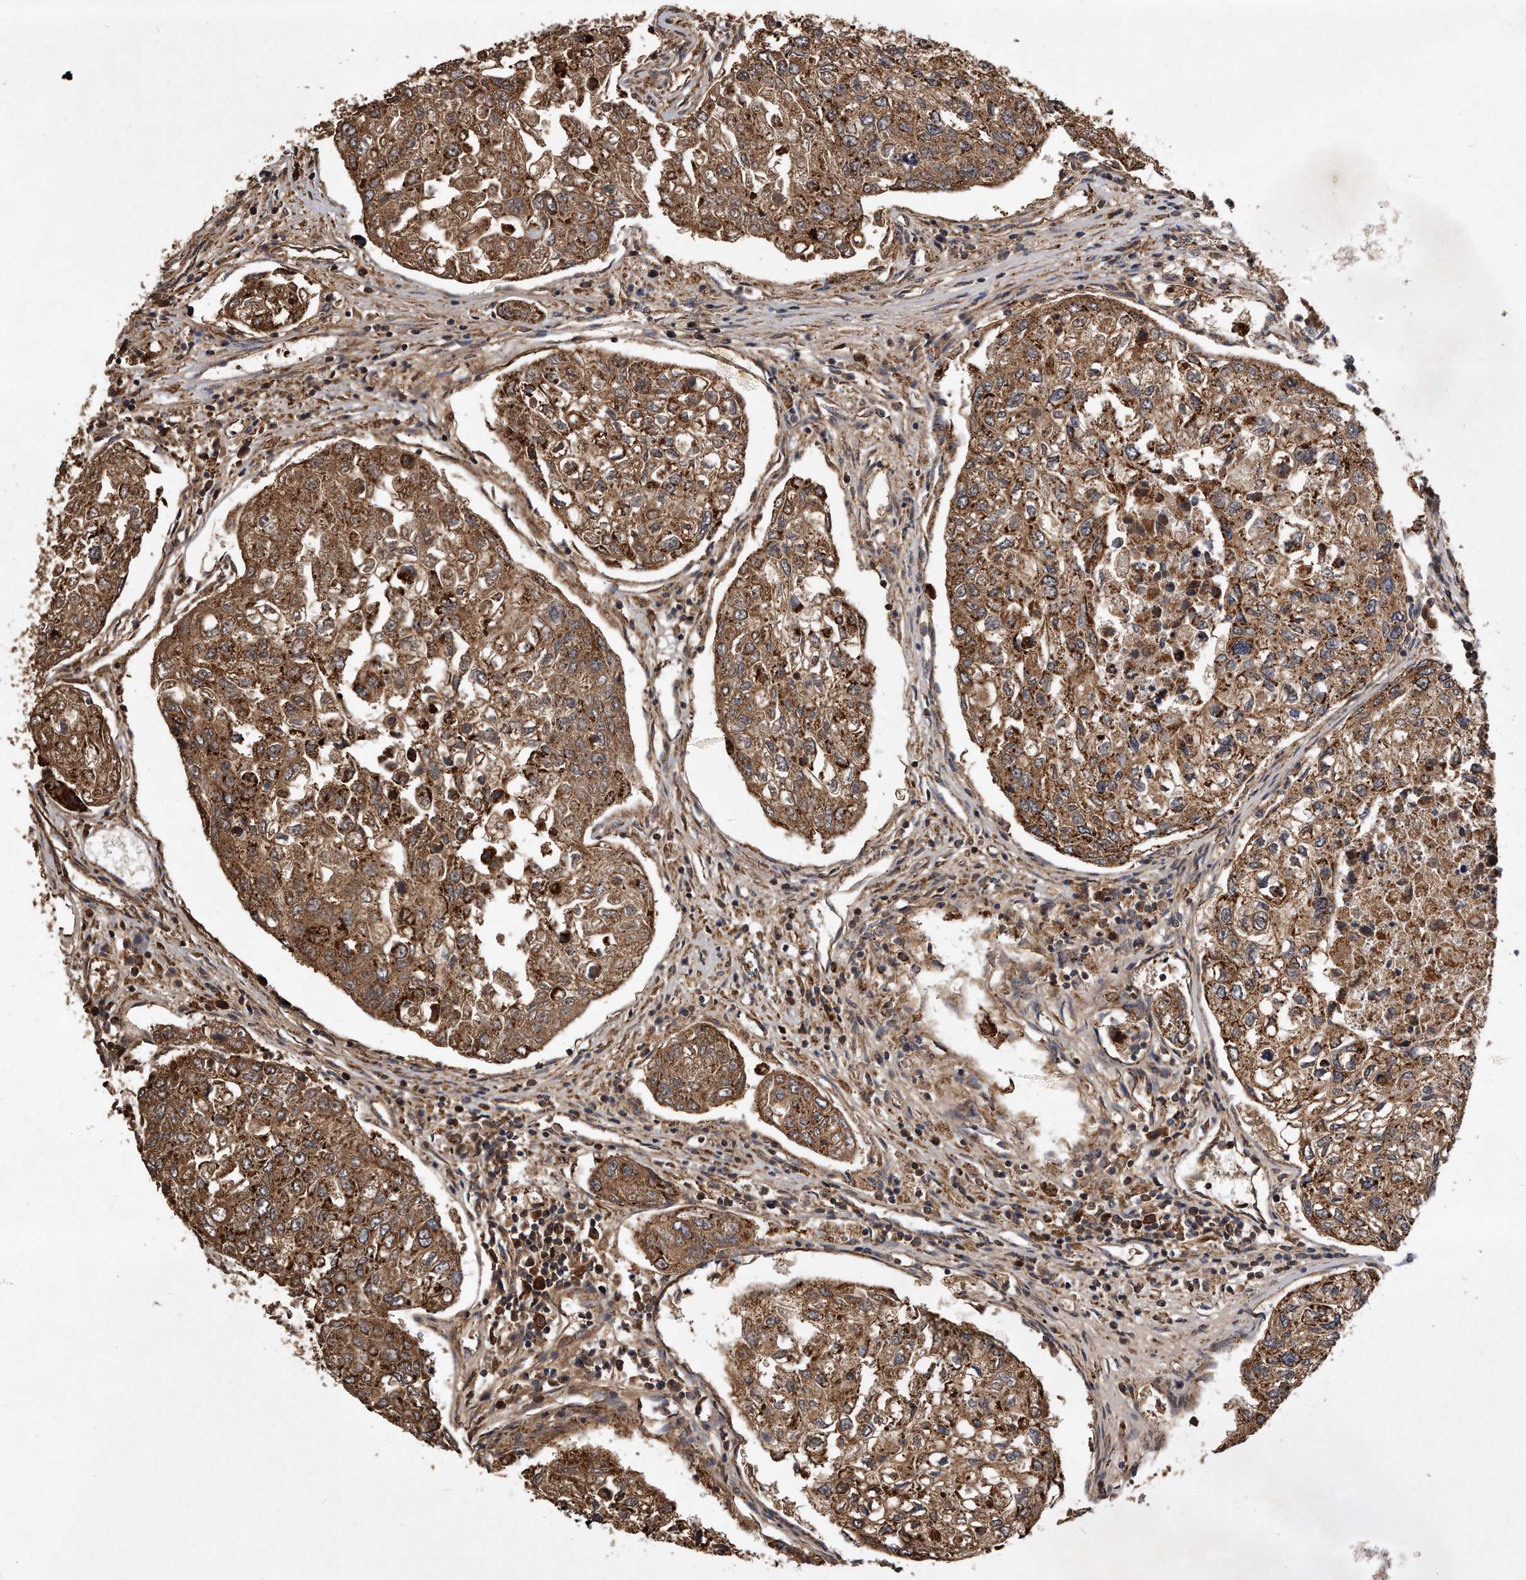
{"staining": {"intensity": "moderate", "quantity": ">75%", "location": "cytoplasmic/membranous"}, "tissue": "urothelial cancer", "cell_type": "Tumor cells", "image_type": "cancer", "snomed": [{"axis": "morphology", "description": "Urothelial carcinoma, High grade"}, {"axis": "topography", "description": "Lymph node"}, {"axis": "topography", "description": "Urinary bladder"}], "caption": "A medium amount of moderate cytoplasmic/membranous staining is seen in approximately >75% of tumor cells in urothelial cancer tissue.", "gene": "PPP5C", "patient": {"sex": "male", "age": 51}}